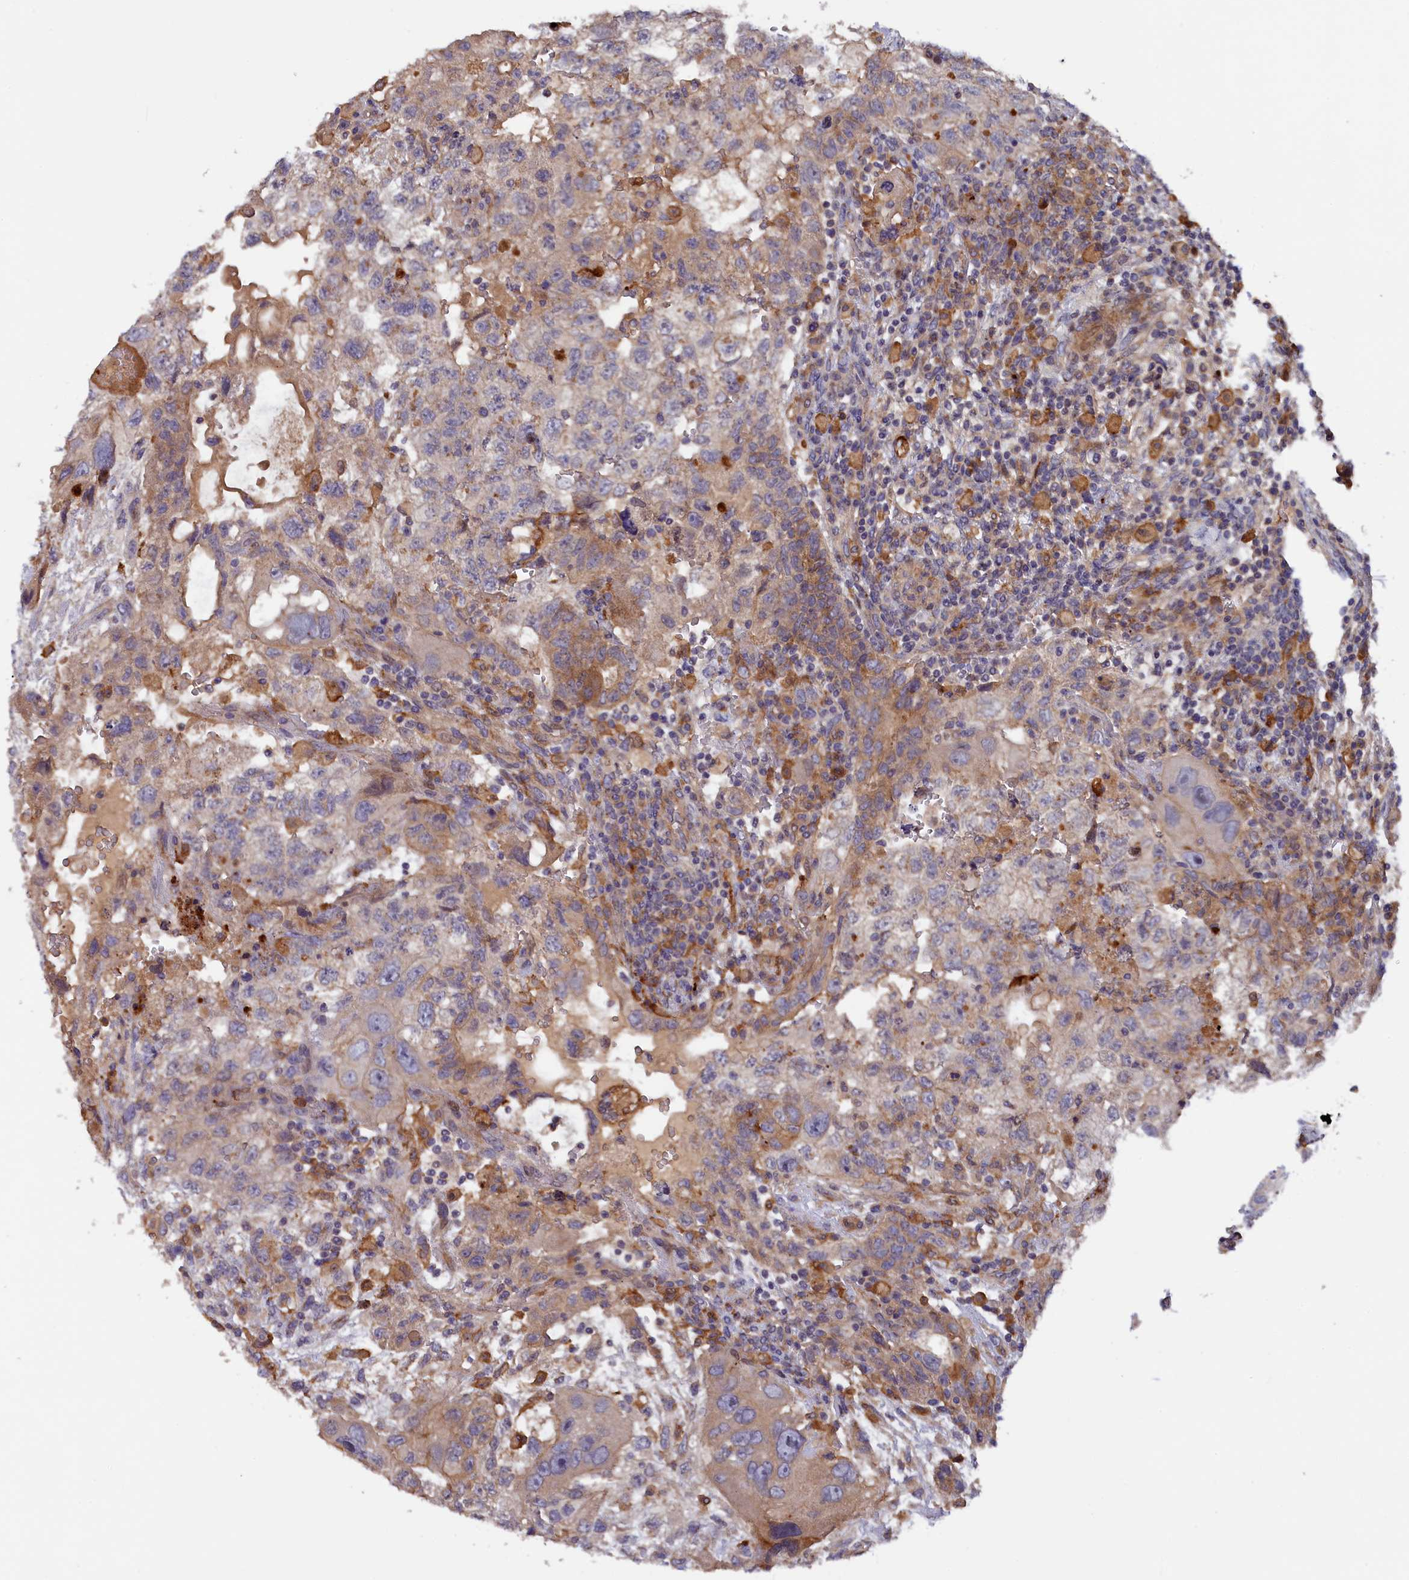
{"staining": {"intensity": "negative", "quantity": "none", "location": "none"}, "tissue": "testis cancer", "cell_type": "Tumor cells", "image_type": "cancer", "snomed": [{"axis": "morphology", "description": "Carcinoma, Embryonal, NOS"}, {"axis": "topography", "description": "Testis"}], "caption": "This micrograph is of testis embryonal carcinoma stained with immunohistochemistry (IHC) to label a protein in brown with the nuclei are counter-stained blue. There is no positivity in tumor cells. (Immunohistochemistry (ihc), brightfield microscopy, high magnification).", "gene": "FERMT1", "patient": {"sex": "male", "age": 36}}